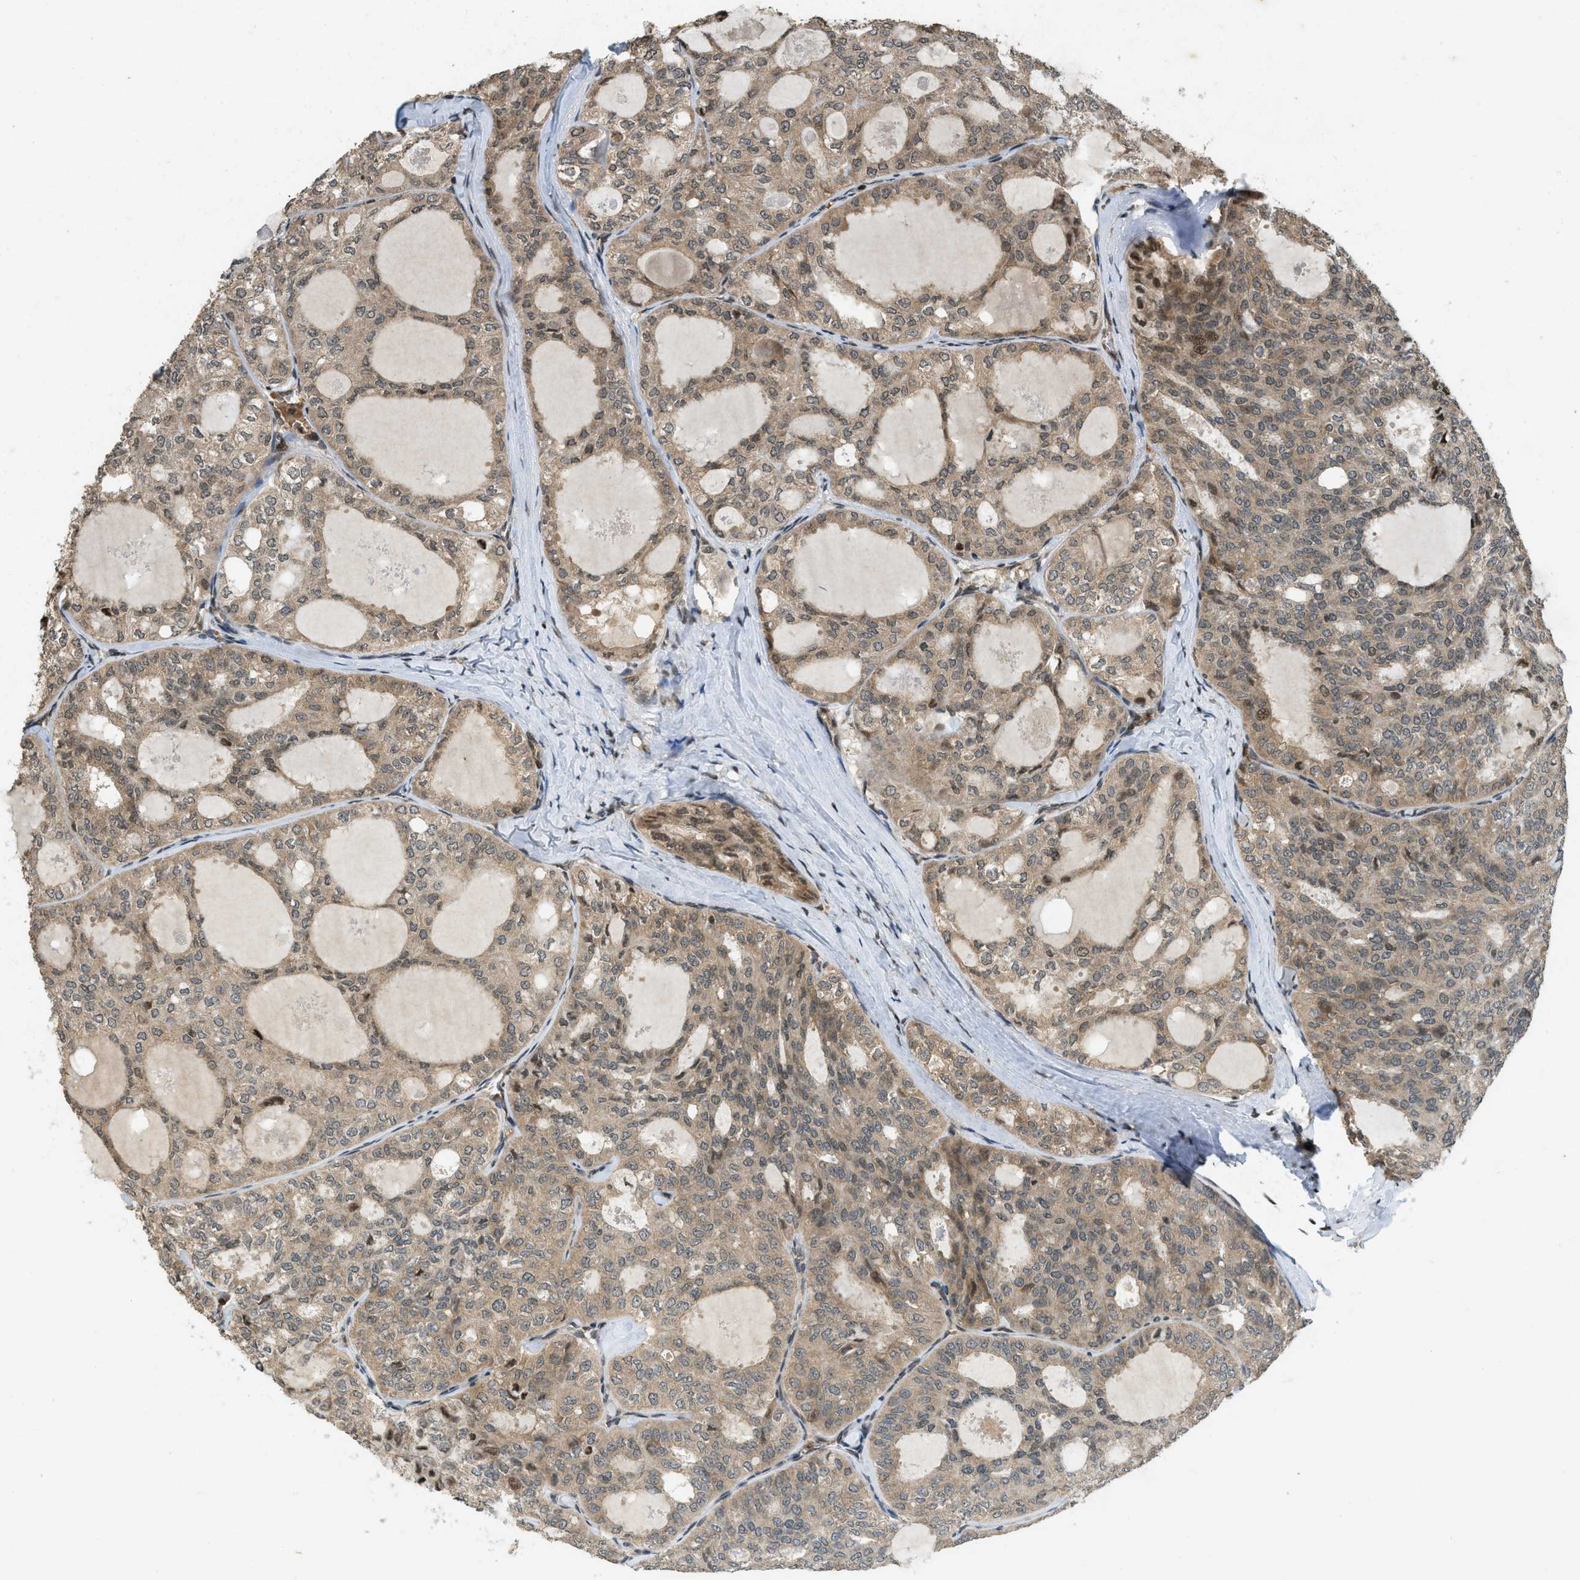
{"staining": {"intensity": "moderate", "quantity": ">75%", "location": "cytoplasmic/membranous,nuclear"}, "tissue": "thyroid cancer", "cell_type": "Tumor cells", "image_type": "cancer", "snomed": [{"axis": "morphology", "description": "Follicular adenoma carcinoma, NOS"}, {"axis": "topography", "description": "Thyroid gland"}], "caption": "Moderate cytoplasmic/membranous and nuclear expression is appreciated in approximately >75% of tumor cells in thyroid follicular adenoma carcinoma.", "gene": "SIAH1", "patient": {"sex": "male", "age": 75}}